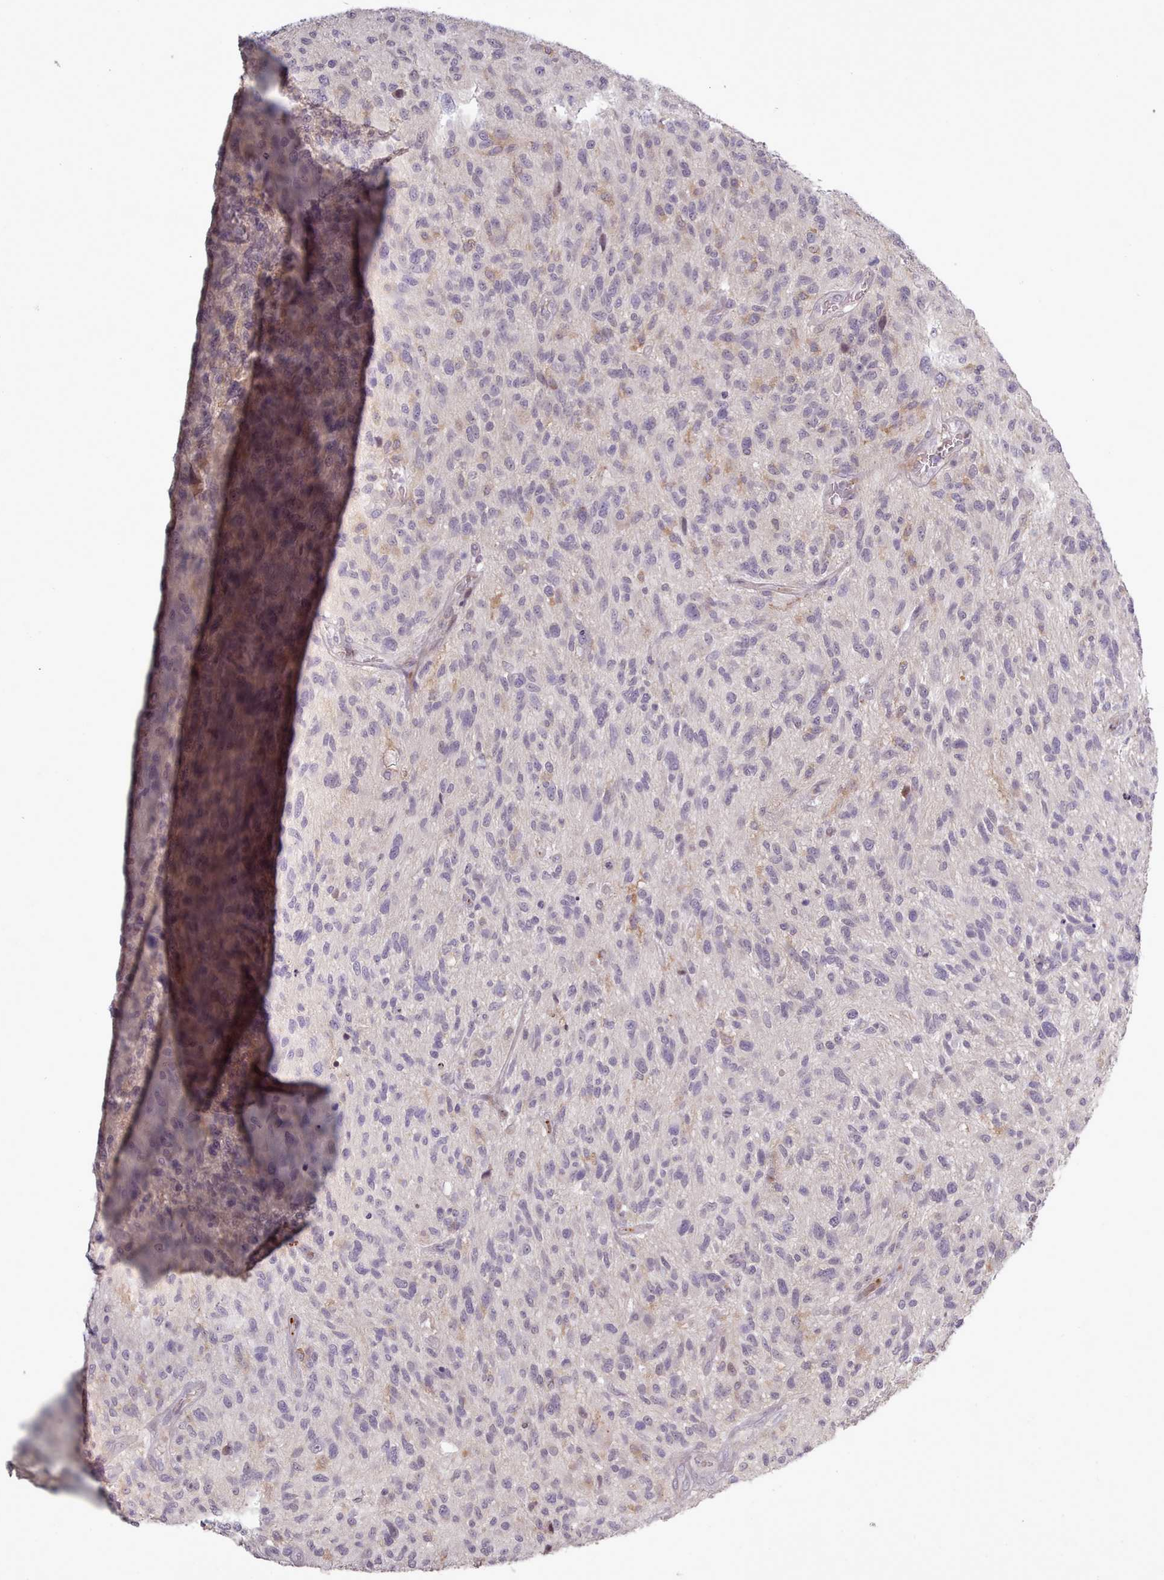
{"staining": {"intensity": "negative", "quantity": "none", "location": "none"}, "tissue": "glioma", "cell_type": "Tumor cells", "image_type": "cancer", "snomed": [{"axis": "morphology", "description": "Glioma, malignant, High grade"}, {"axis": "topography", "description": "Brain"}], "caption": "Tumor cells are negative for brown protein staining in malignant glioma (high-grade).", "gene": "LEFTY2", "patient": {"sex": "male", "age": 47}}